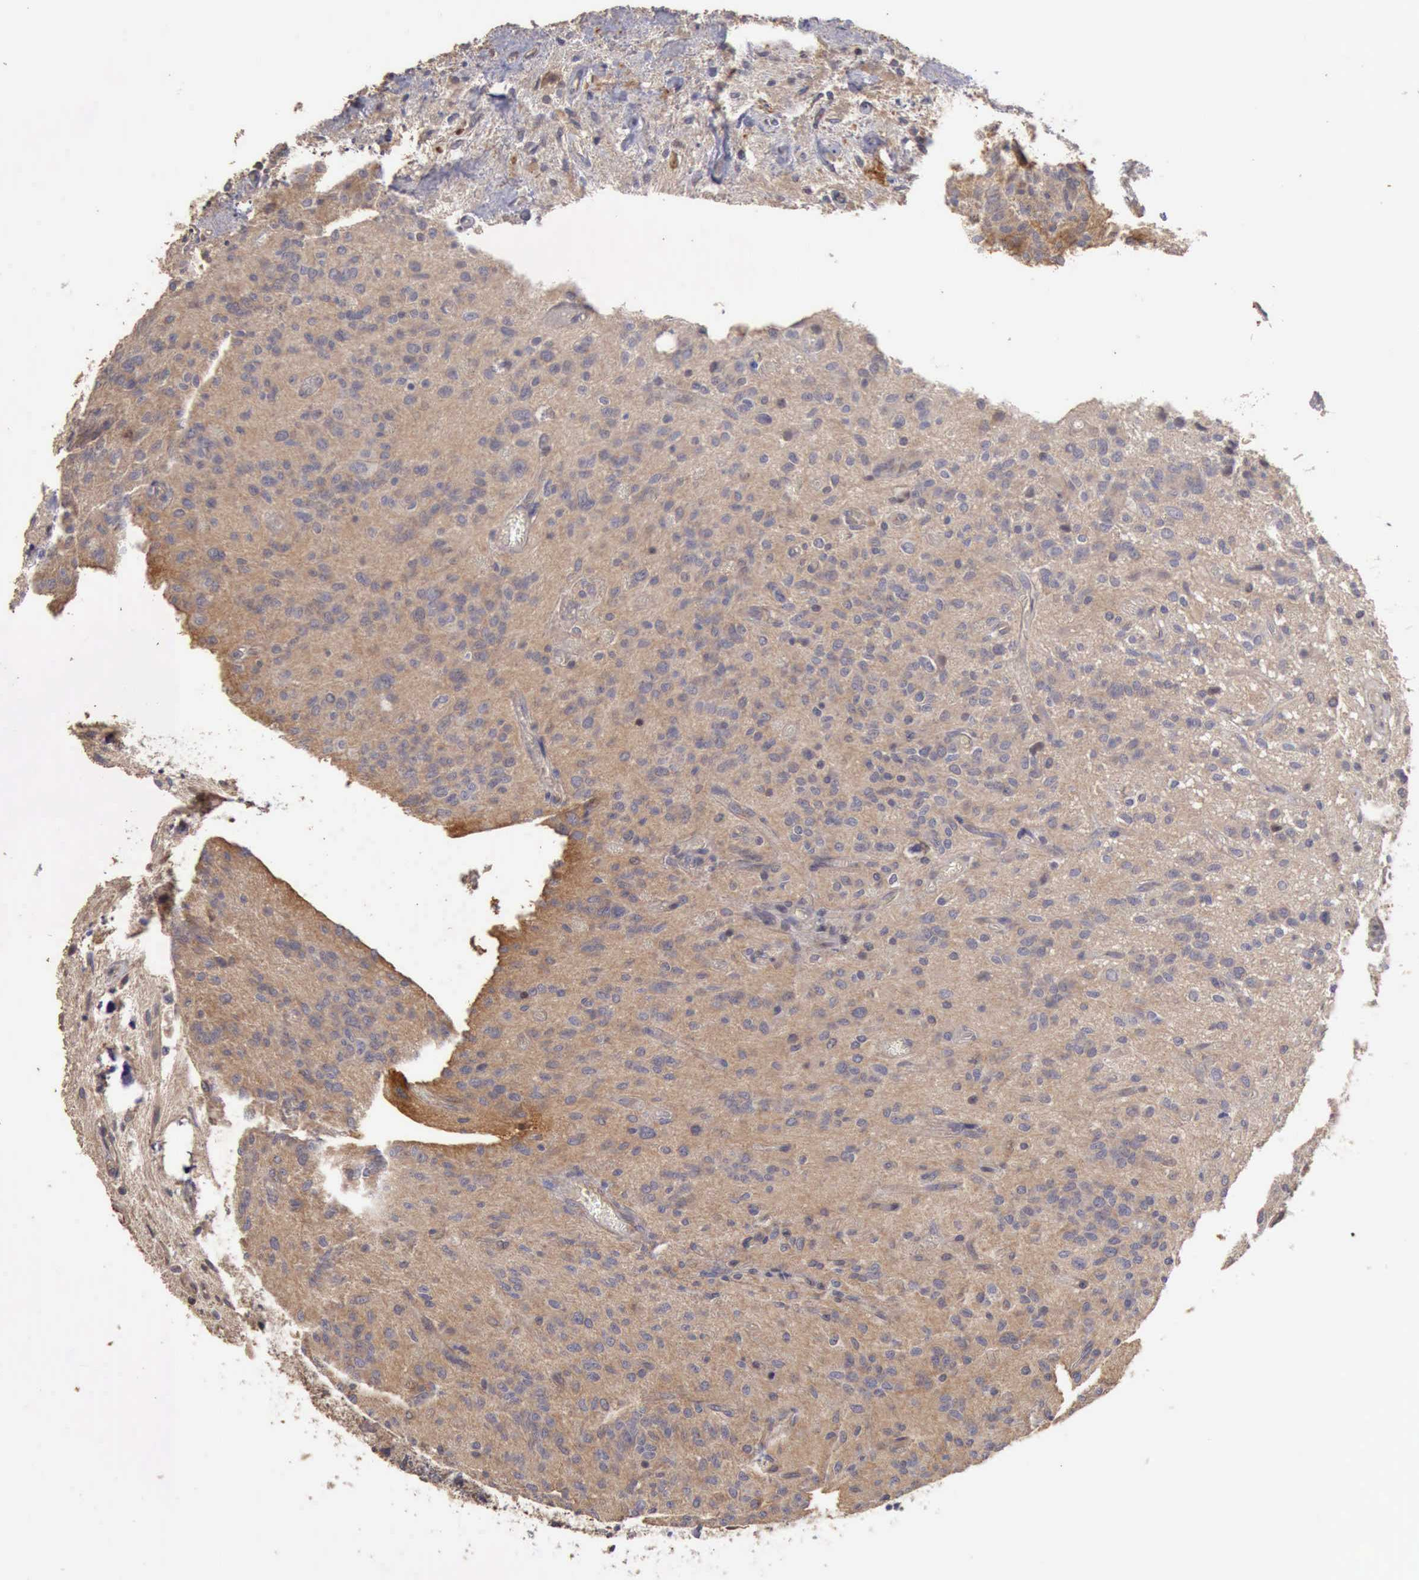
{"staining": {"intensity": "negative", "quantity": "none", "location": "none"}, "tissue": "glioma", "cell_type": "Tumor cells", "image_type": "cancer", "snomed": [{"axis": "morphology", "description": "Glioma, malignant, Low grade"}, {"axis": "topography", "description": "Brain"}], "caption": "This is a micrograph of IHC staining of glioma, which shows no expression in tumor cells.", "gene": "BMX", "patient": {"sex": "female", "age": 15}}